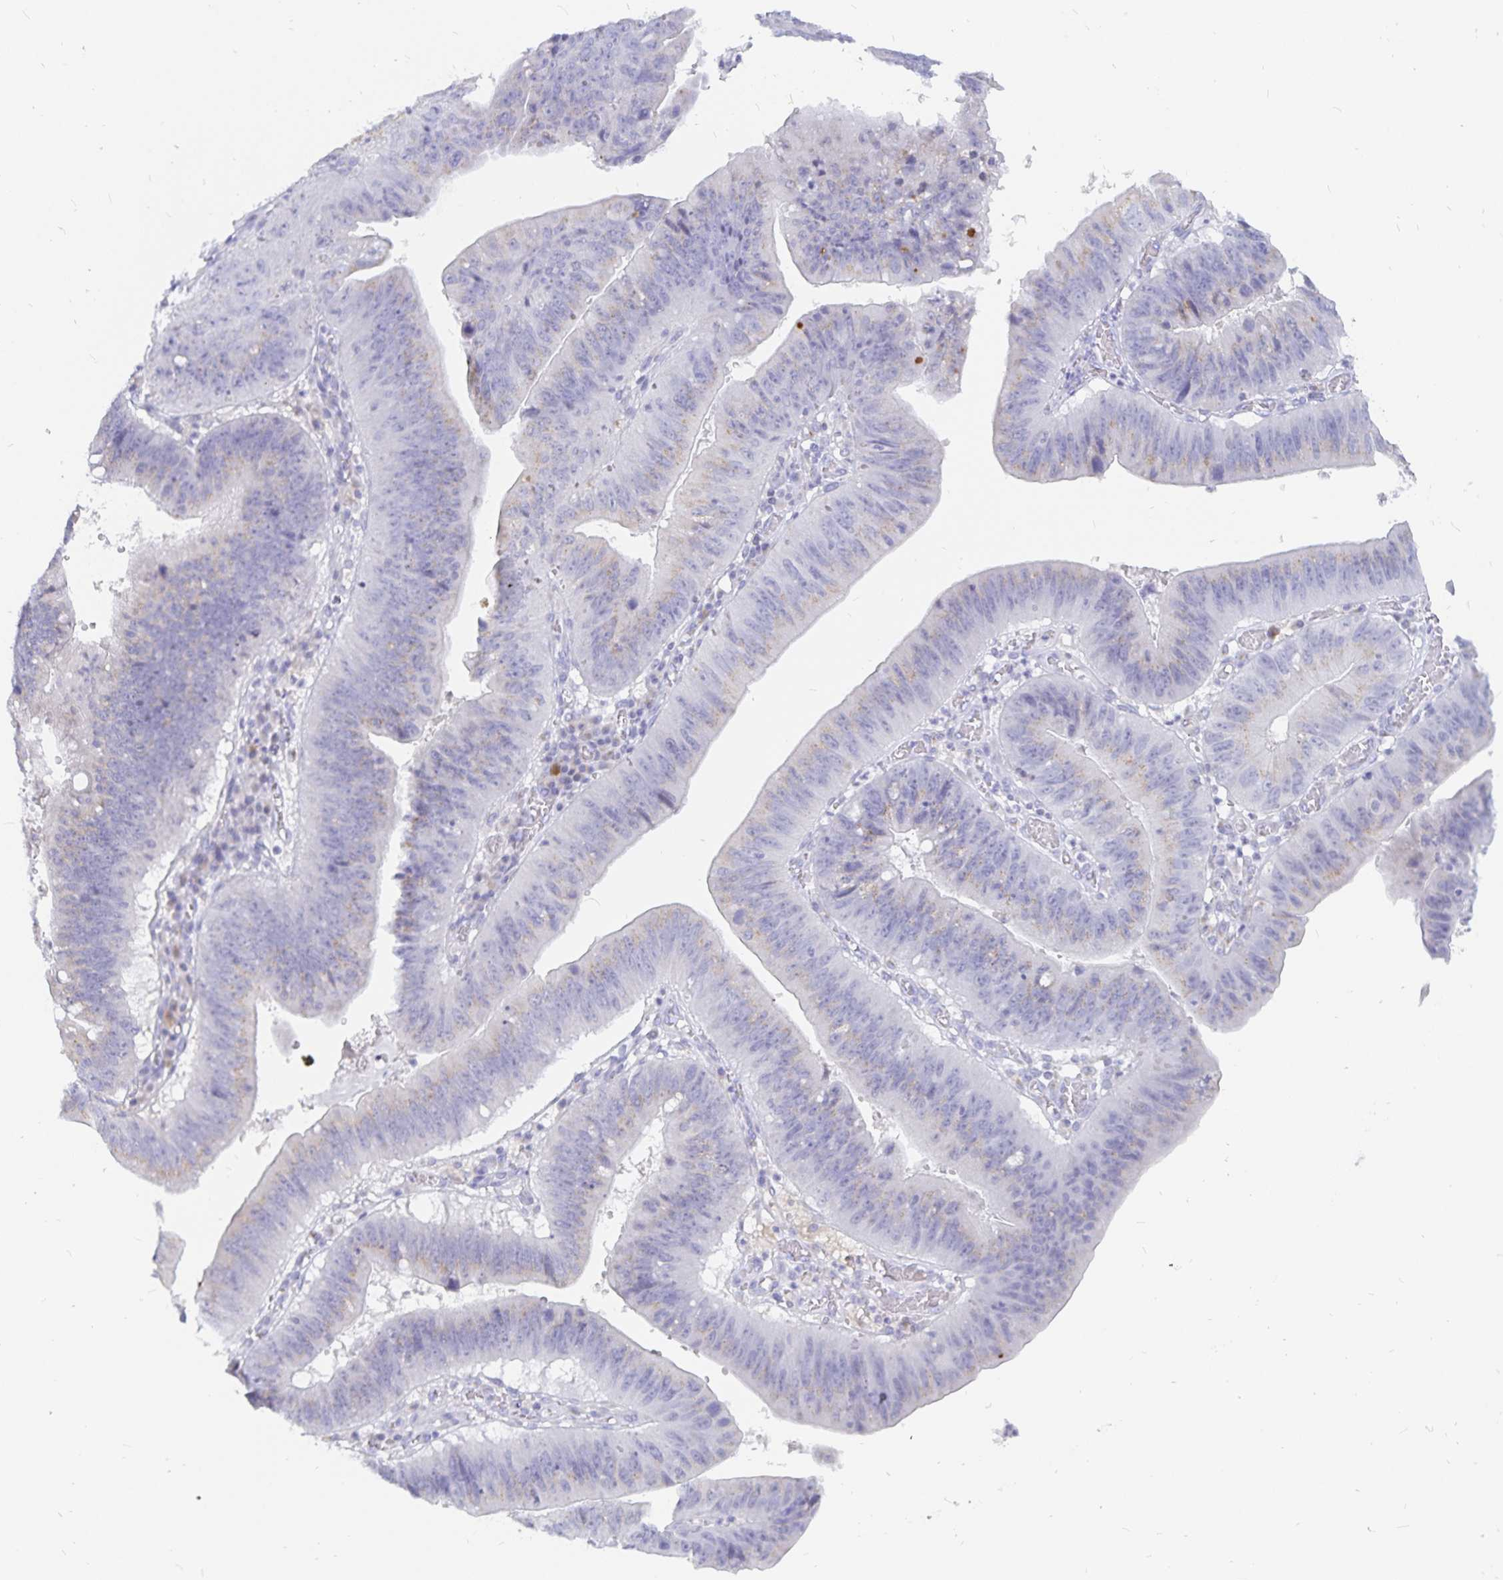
{"staining": {"intensity": "negative", "quantity": "none", "location": "none"}, "tissue": "stomach cancer", "cell_type": "Tumor cells", "image_type": "cancer", "snomed": [{"axis": "morphology", "description": "Adenocarcinoma, NOS"}, {"axis": "topography", "description": "Stomach"}], "caption": "High power microscopy image of an immunohistochemistry histopathology image of stomach adenocarcinoma, revealing no significant positivity in tumor cells.", "gene": "PKHD1", "patient": {"sex": "male", "age": 59}}